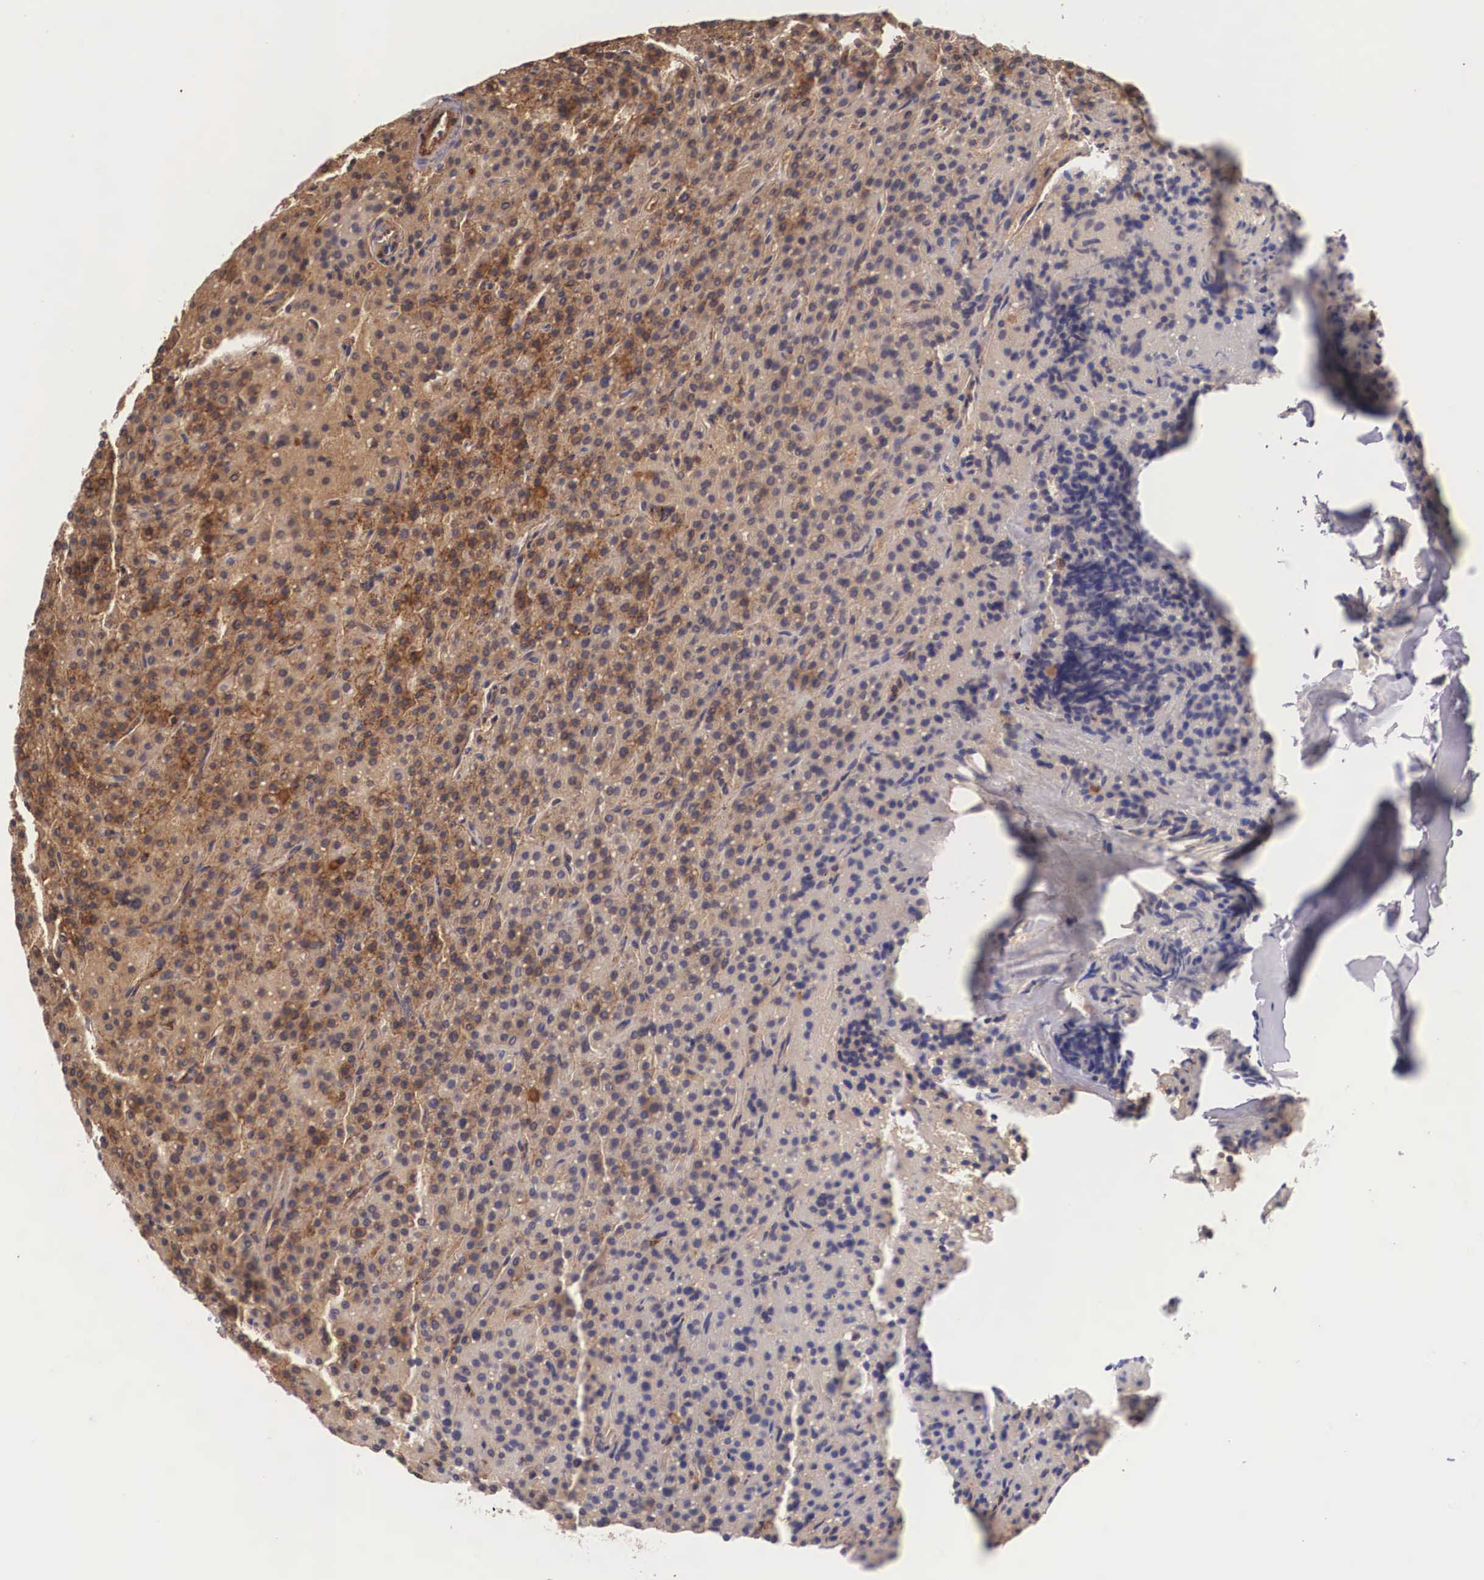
{"staining": {"intensity": "moderate", "quantity": ">75%", "location": "cytoplasmic/membranous,nuclear"}, "tissue": "parathyroid gland", "cell_type": "Glandular cells", "image_type": "normal", "snomed": [{"axis": "morphology", "description": "Normal tissue, NOS"}, {"axis": "topography", "description": "Parathyroid gland"}], "caption": "A brown stain highlights moderate cytoplasmic/membranous,nuclear positivity of a protein in glandular cells of benign human parathyroid gland. The staining was performed using DAB, with brown indicating positive protein expression. Nuclei are stained blue with hematoxylin.", "gene": "LGALS1", "patient": {"sex": "male", "age": 71}}